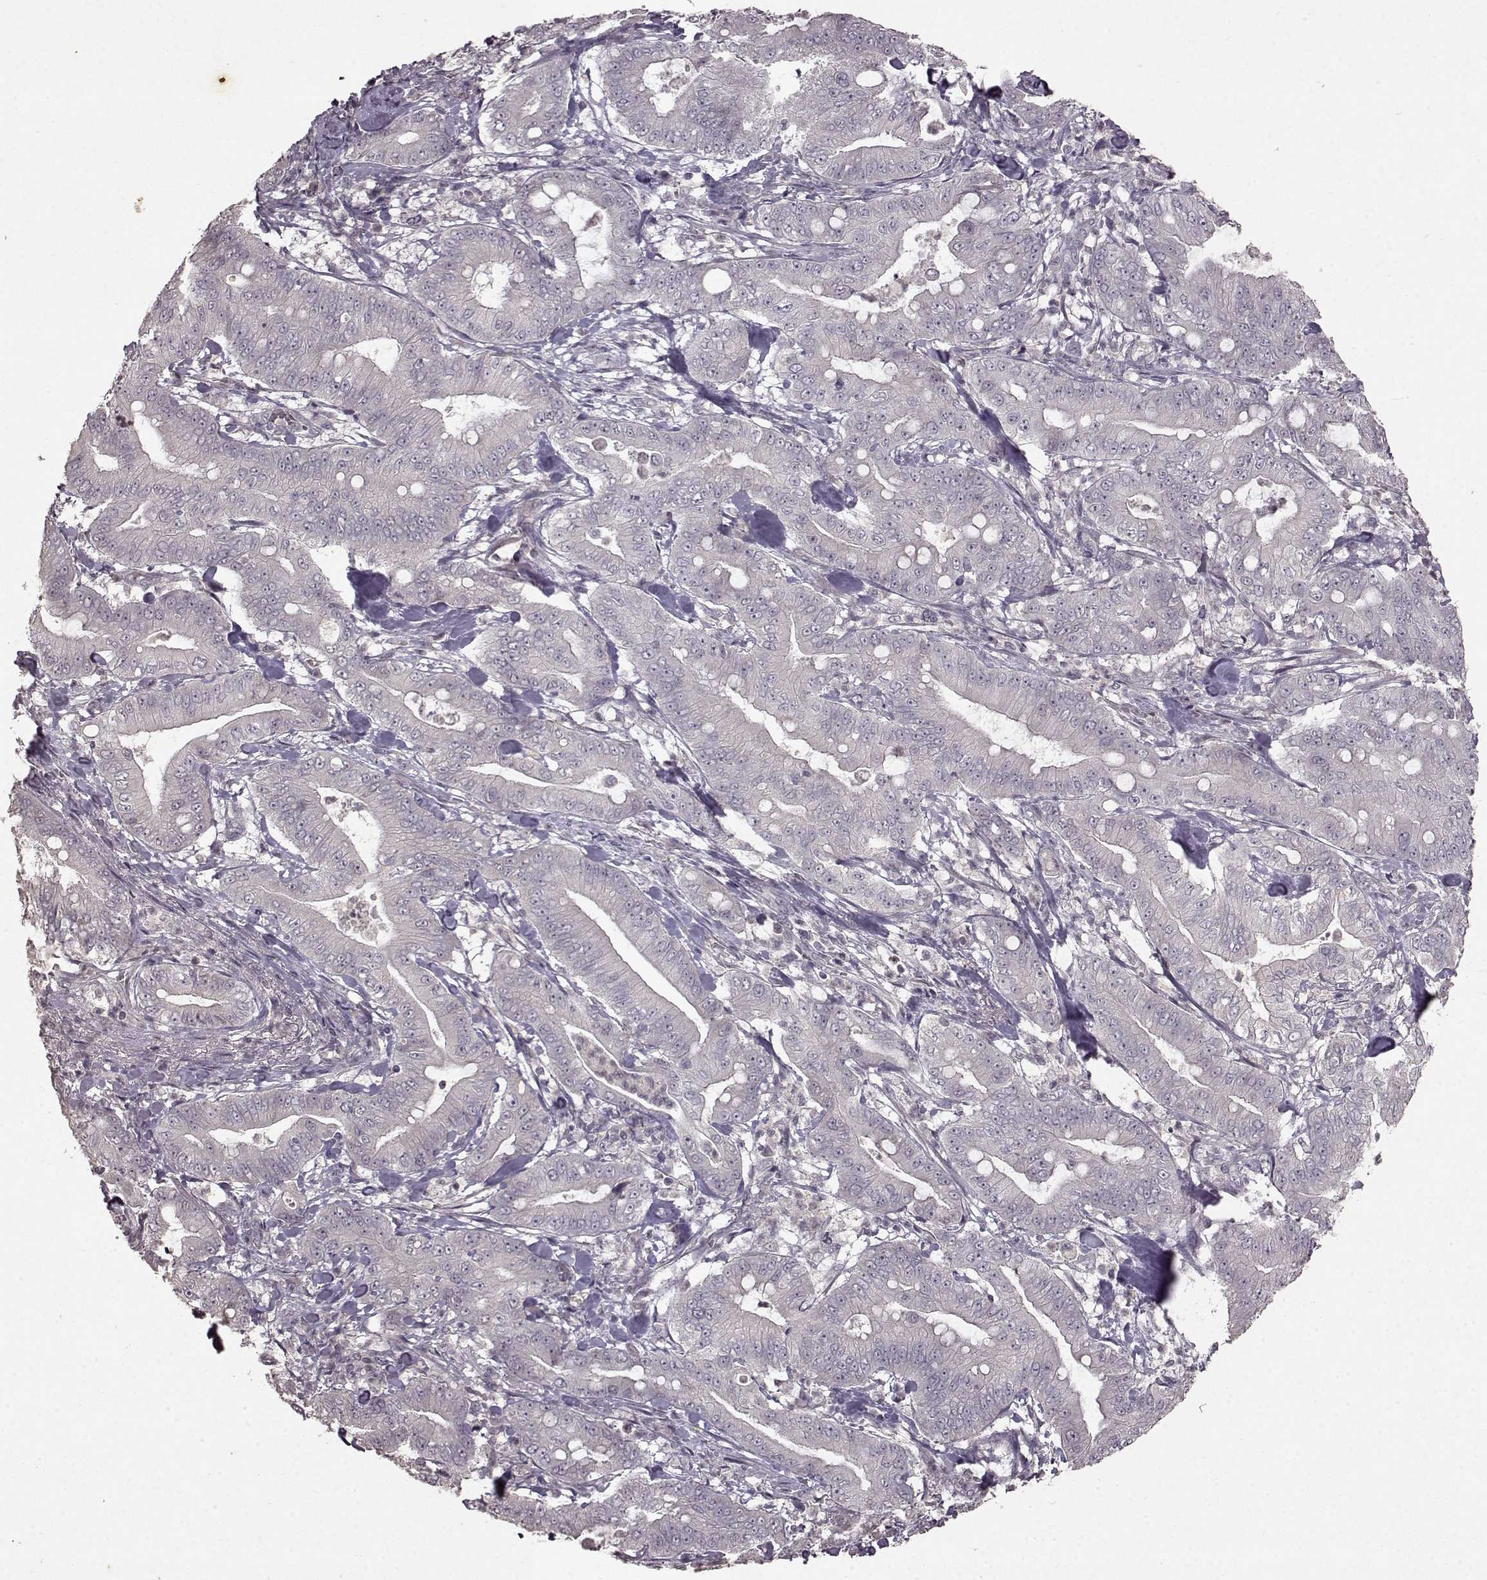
{"staining": {"intensity": "negative", "quantity": "none", "location": "none"}, "tissue": "pancreatic cancer", "cell_type": "Tumor cells", "image_type": "cancer", "snomed": [{"axis": "morphology", "description": "Adenocarcinoma, NOS"}, {"axis": "topography", "description": "Pancreas"}], "caption": "DAB (3,3'-diaminobenzidine) immunohistochemical staining of human pancreatic cancer exhibits no significant staining in tumor cells.", "gene": "LHB", "patient": {"sex": "male", "age": 71}}